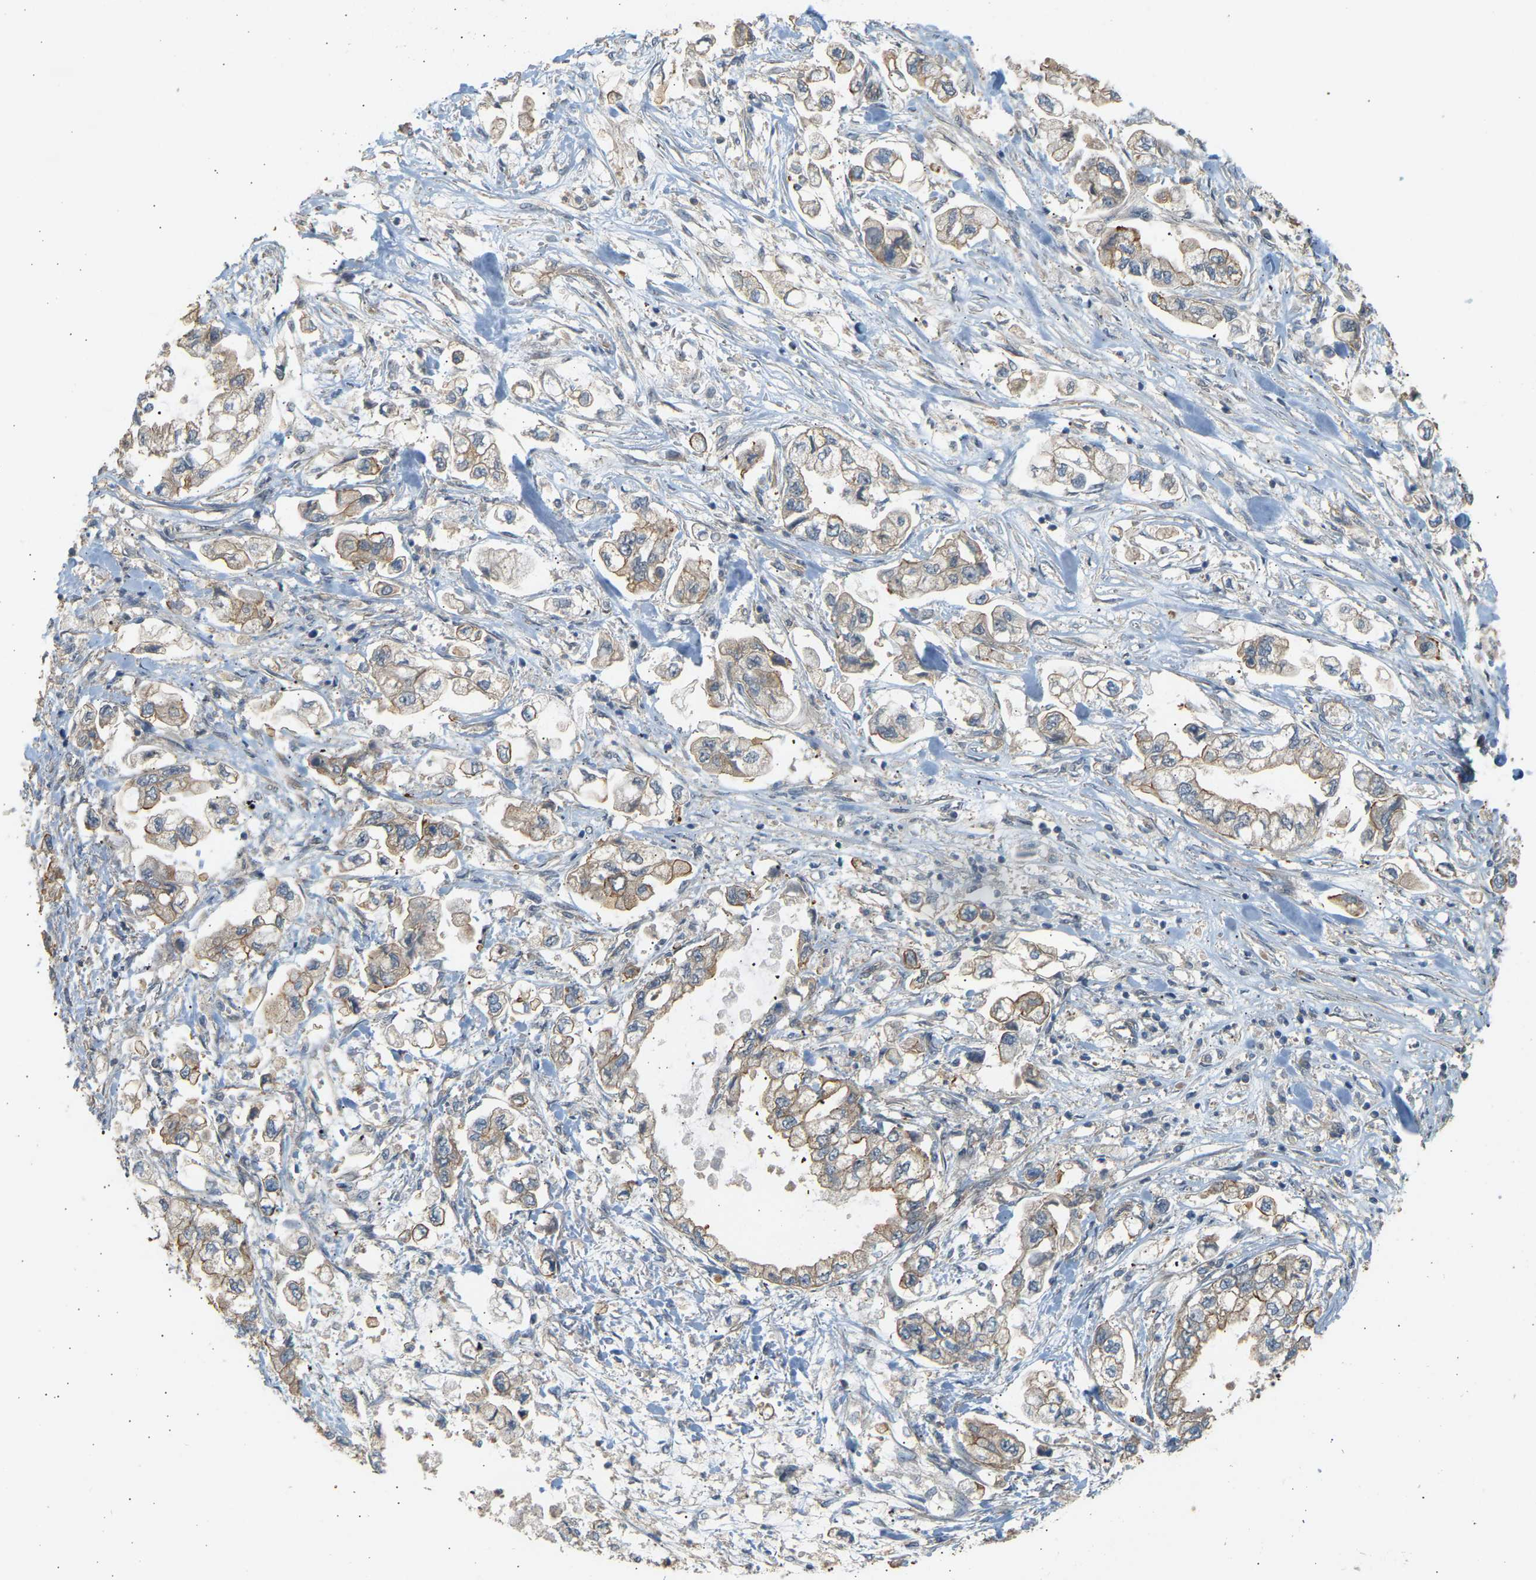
{"staining": {"intensity": "weak", "quantity": ">75%", "location": "cytoplasmic/membranous"}, "tissue": "stomach cancer", "cell_type": "Tumor cells", "image_type": "cancer", "snomed": [{"axis": "morphology", "description": "Normal tissue, NOS"}, {"axis": "morphology", "description": "Adenocarcinoma, NOS"}, {"axis": "topography", "description": "Stomach"}], "caption": "High-power microscopy captured an immunohistochemistry micrograph of stomach adenocarcinoma, revealing weak cytoplasmic/membranous positivity in about >75% of tumor cells.", "gene": "RGL1", "patient": {"sex": "male", "age": 62}}